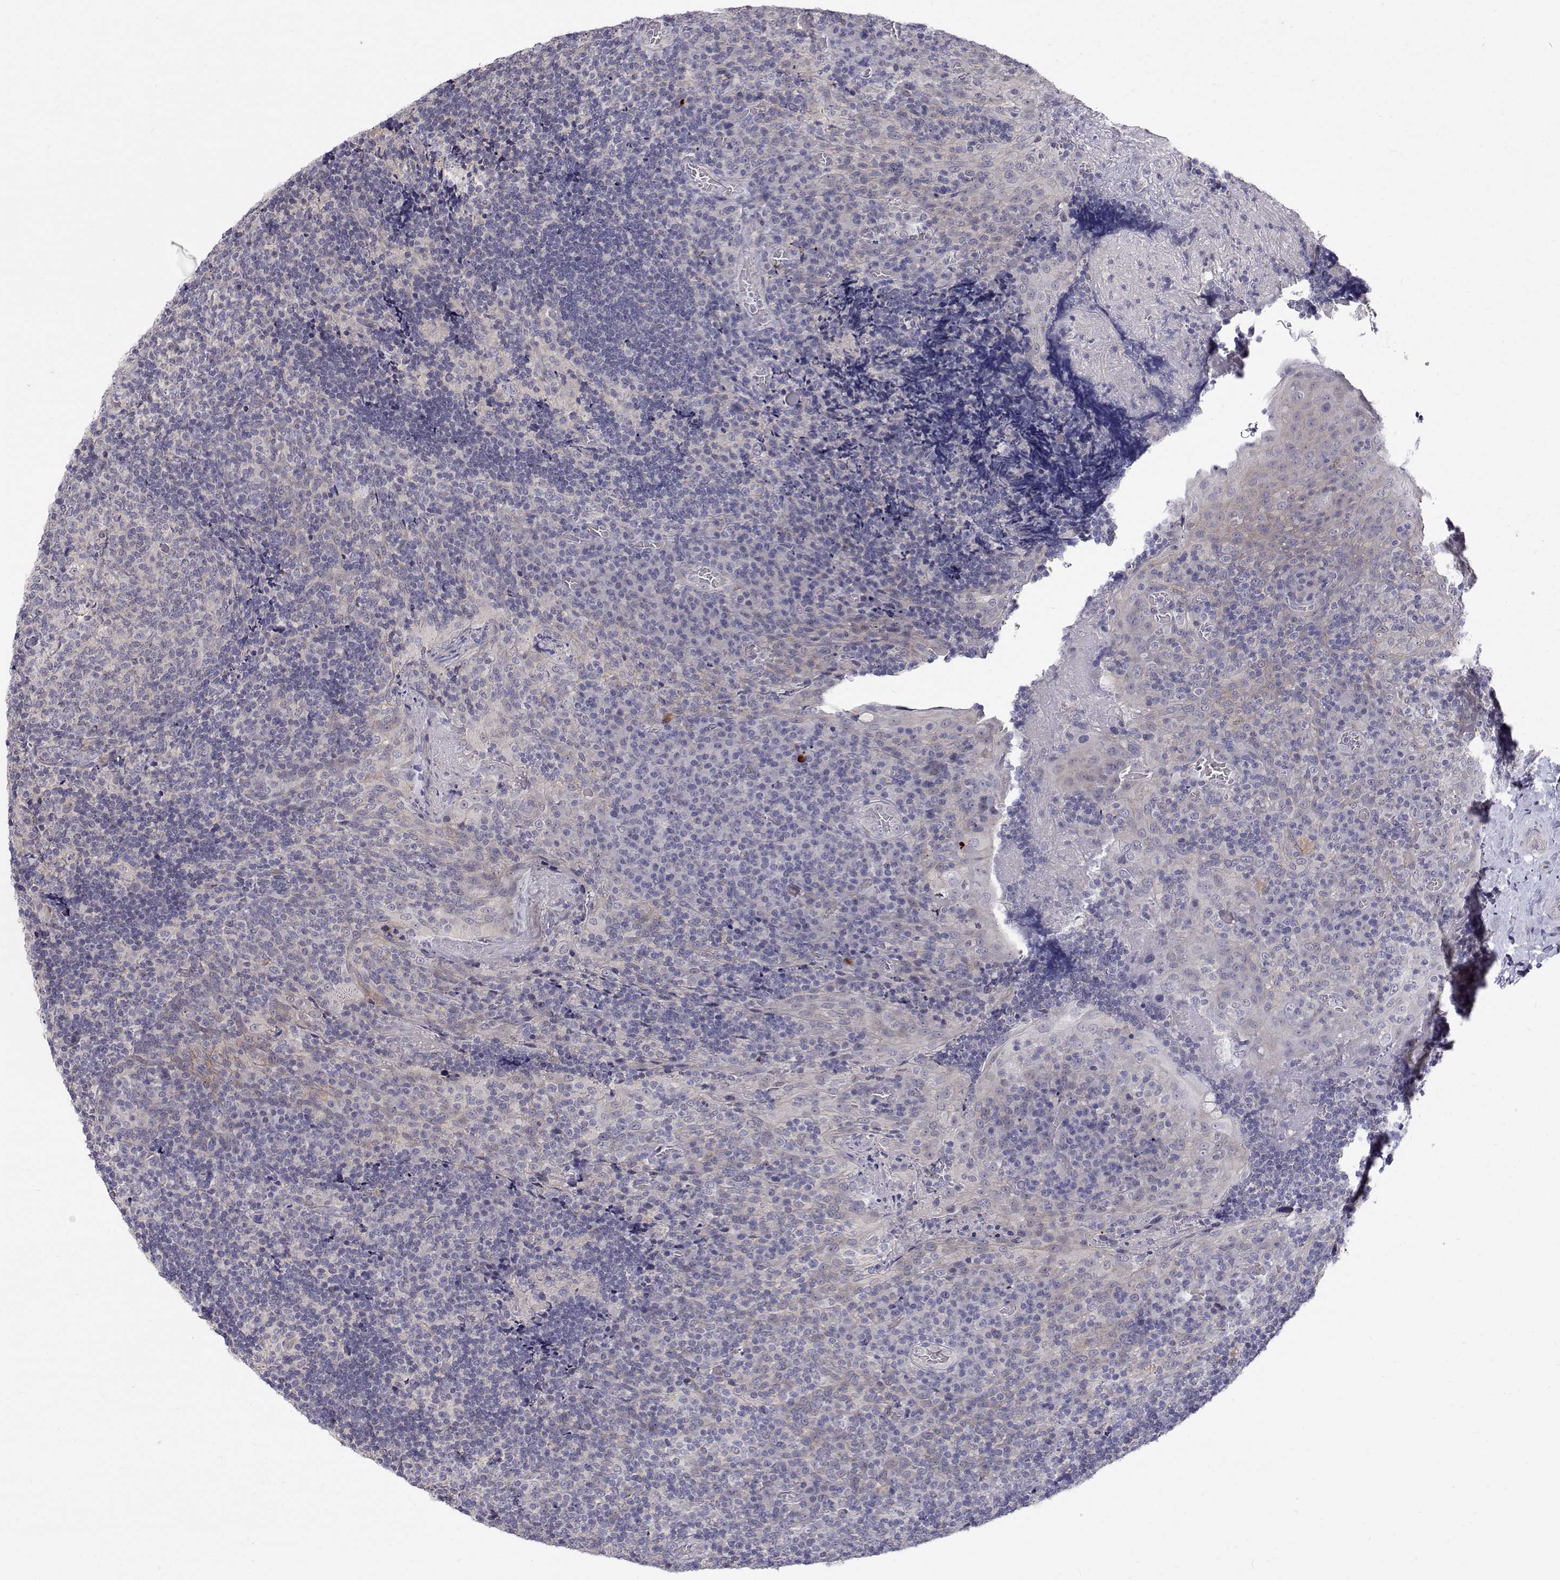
{"staining": {"intensity": "negative", "quantity": "none", "location": "none"}, "tissue": "tonsil", "cell_type": "Germinal center cells", "image_type": "normal", "snomed": [{"axis": "morphology", "description": "Normal tissue, NOS"}, {"axis": "topography", "description": "Tonsil"}], "caption": "This image is of benign tonsil stained with IHC to label a protein in brown with the nuclei are counter-stained blue. There is no staining in germinal center cells.", "gene": "MYPN", "patient": {"sex": "male", "age": 17}}